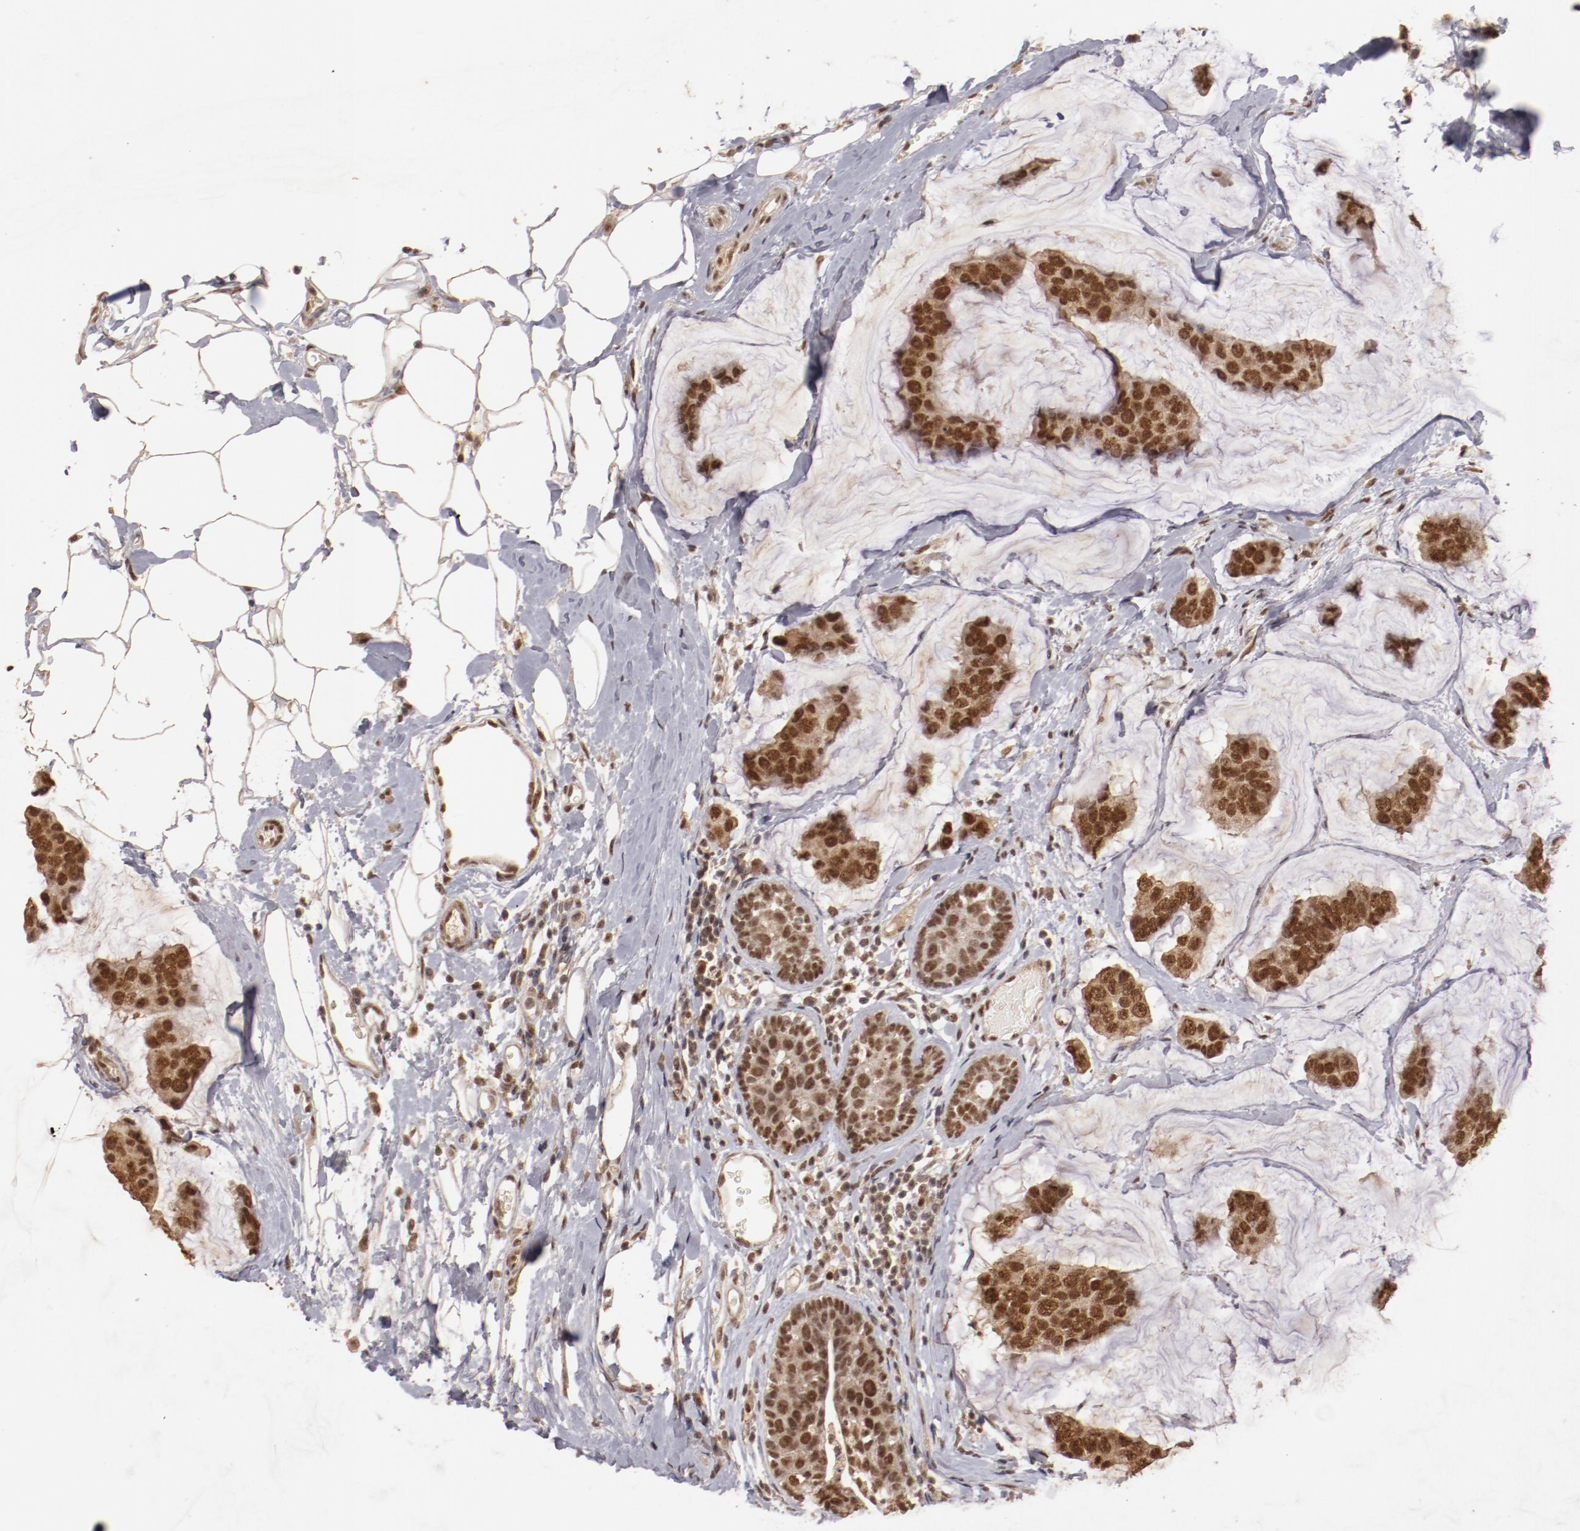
{"staining": {"intensity": "strong", "quantity": ">75%", "location": "cytoplasmic/membranous,nuclear"}, "tissue": "breast cancer", "cell_type": "Tumor cells", "image_type": "cancer", "snomed": [{"axis": "morphology", "description": "Normal tissue, NOS"}, {"axis": "morphology", "description": "Duct carcinoma"}, {"axis": "topography", "description": "Breast"}], "caption": "A brown stain shows strong cytoplasmic/membranous and nuclear positivity of a protein in breast cancer (intraductal carcinoma) tumor cells.", "gene": "CLOCK", "patient": {"sex": "female", "age": 50}}